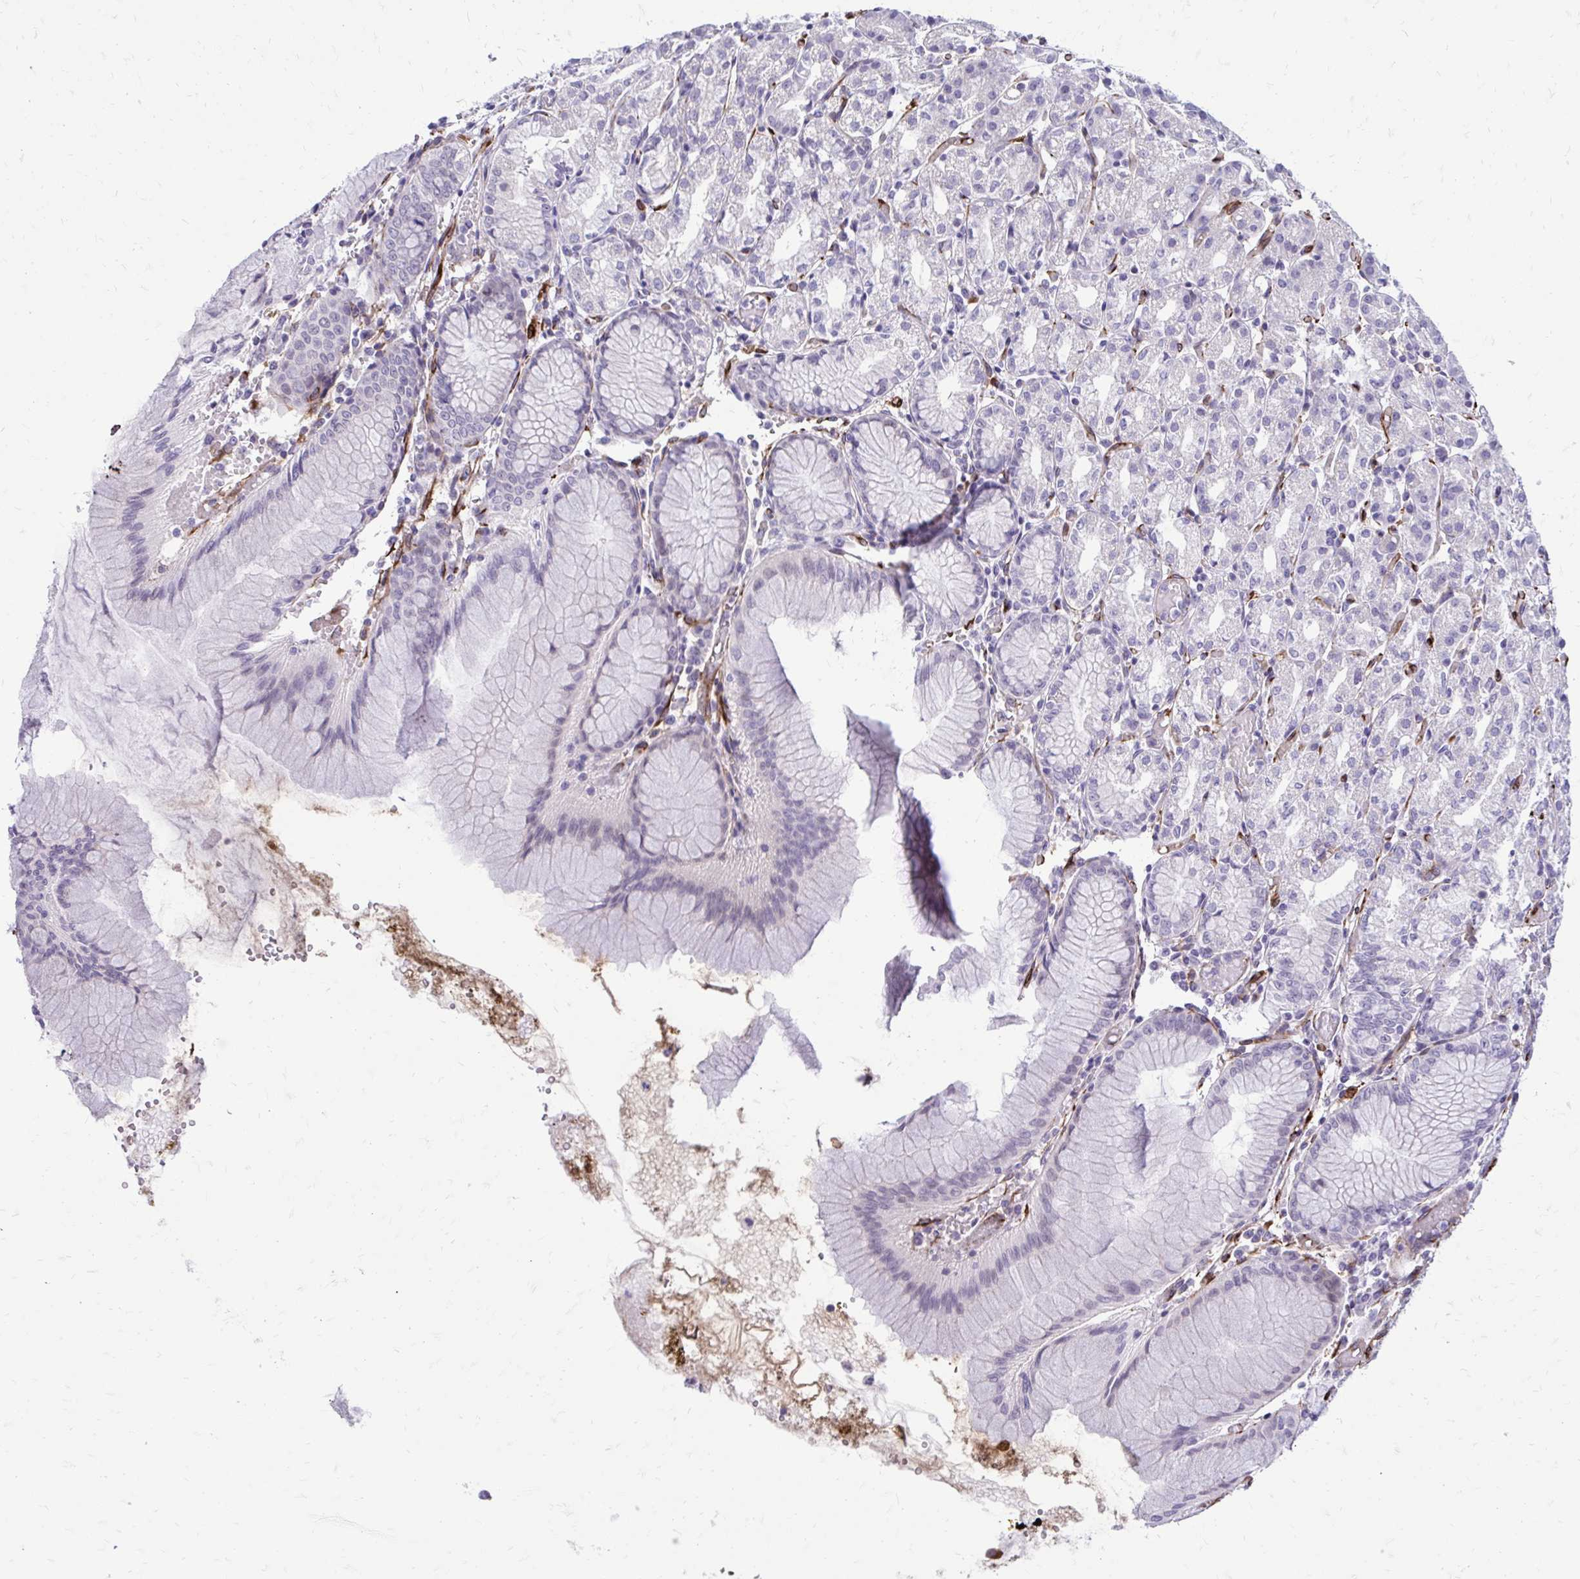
{"staining": {"intensity": "negative", "quantity": "none", "location": "none"}, "tissue": "stomach", "cell_type": "Glandular cells", "image_type": "normal", "snomed": [{"axis": "morphology", "description": "Normal tissue, NOS"}, {"axis": "topography", "description": "Stomach"}], "caption": "Protein analysis of normal stomach reveals no significant positivity in glandular cells.", "gene": "BEND5", "patient": {"sex": "female", "age": 57}}